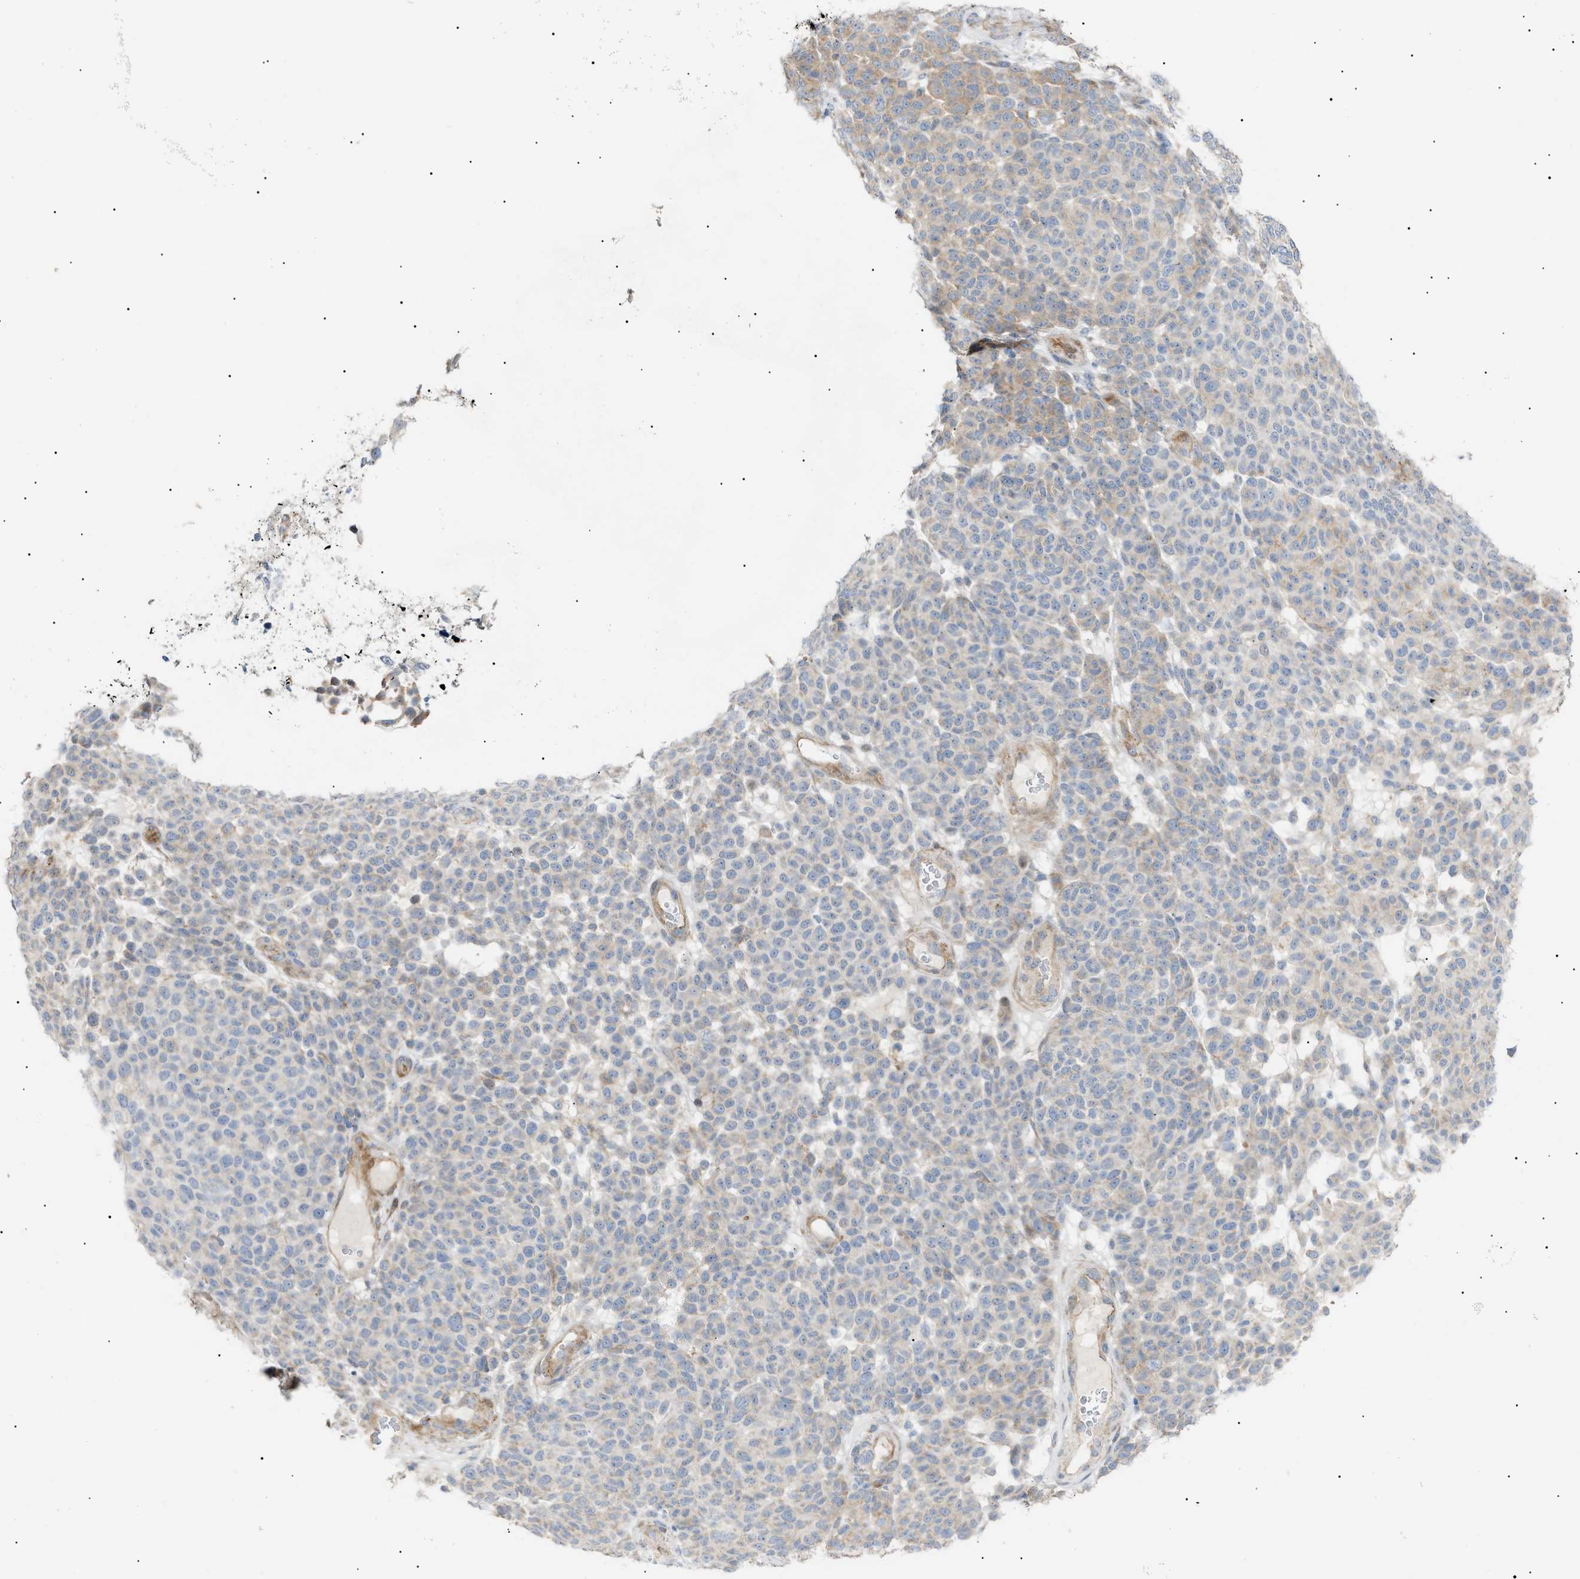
{"staining": {"intensity": "weak", "quantity": "<25%", "location": "cytoplasmic/membranous"}, "tissue": "melanoma", "cell_type": "Tumor cells", "image_type": "cancer", "snomed": [{"axis": "morphology", "description": "Malignant melanoma, NOS"}, {"axis": "topography", "description": "Skin"}], "caption": "Immunohistochemistry micrograph of human malignant melanoma stained for a protein (brown), which shows no positivity in tumor cells.", "gene": "ZFHX2", "patient": {"sex": "male", "age": 59}}